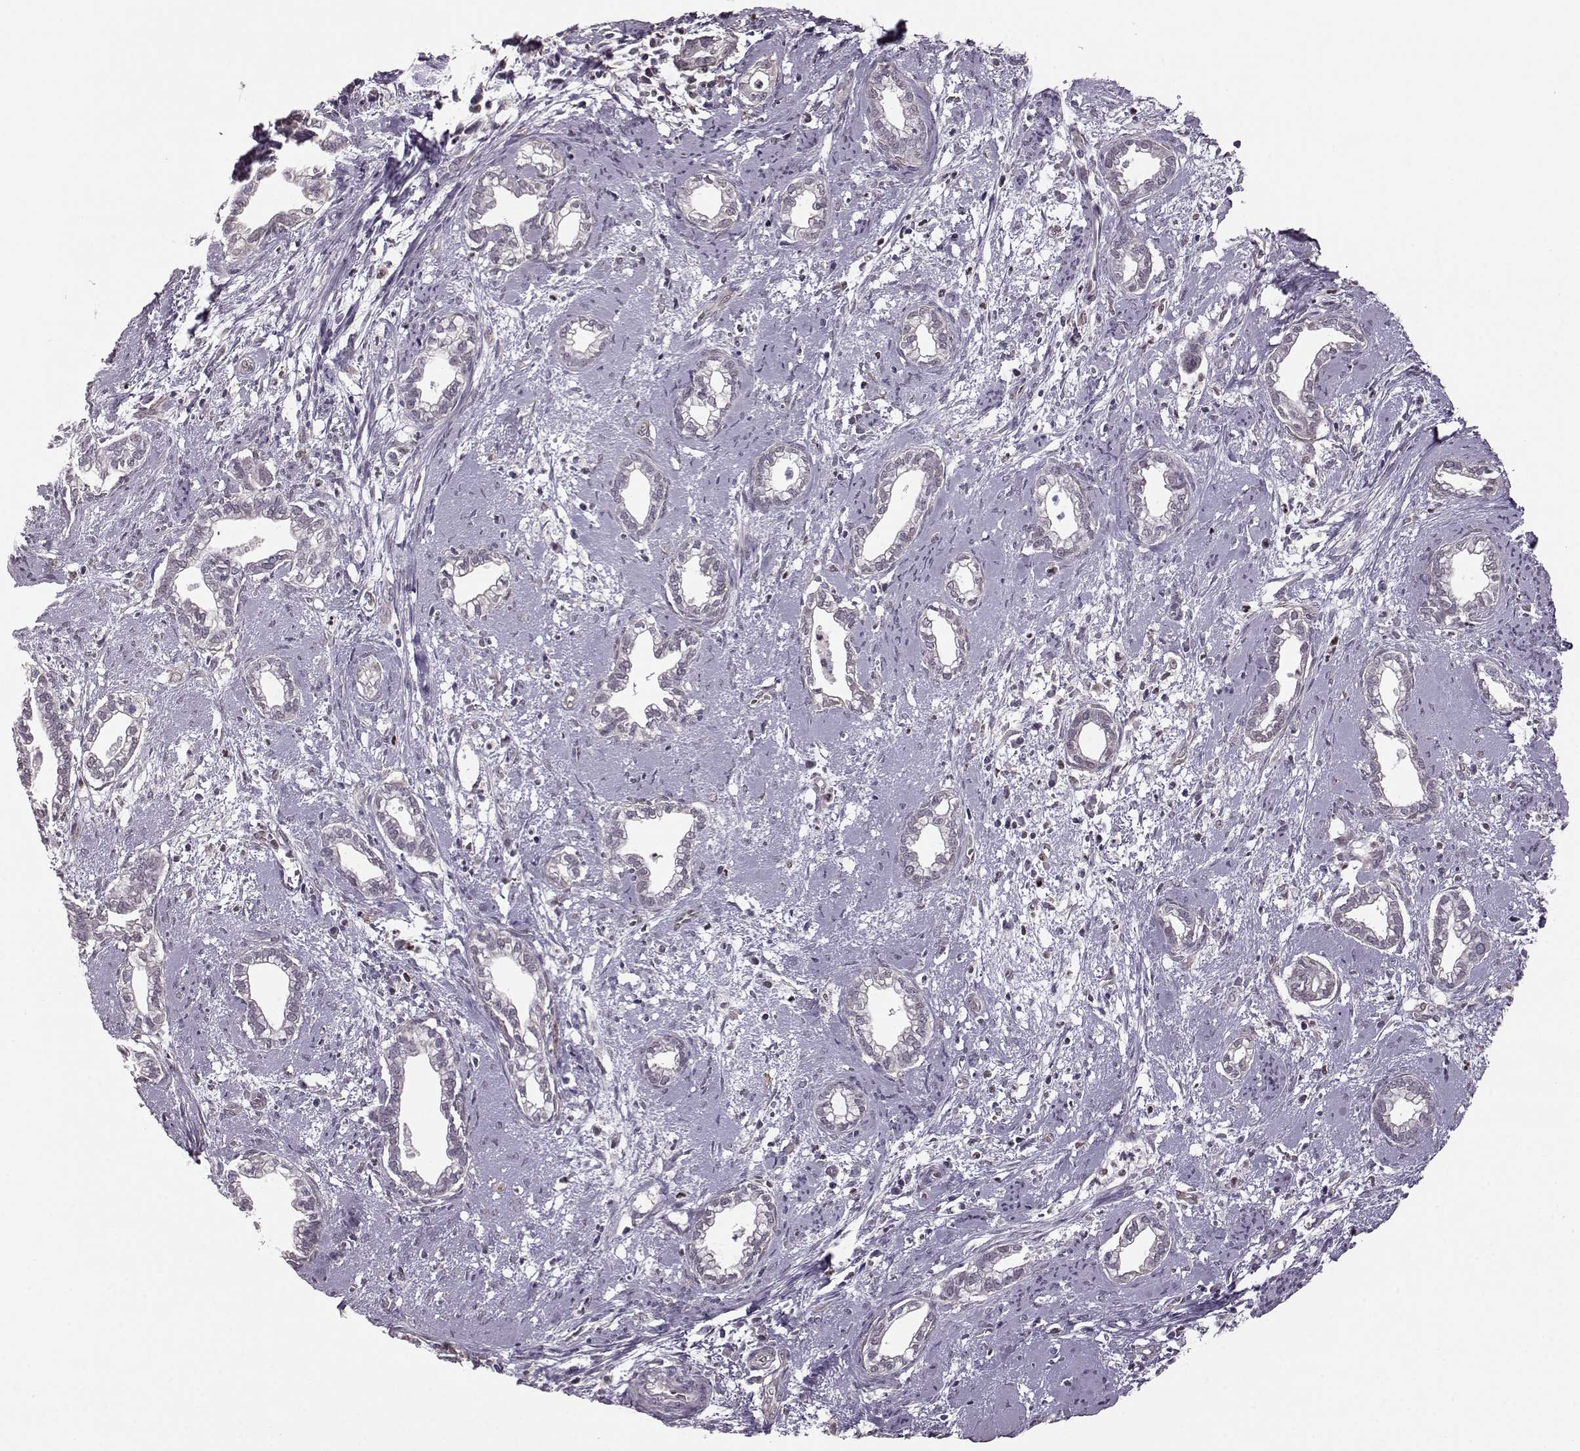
{"staining": {"intensity": "negative", "quantity": "none", "location": "none"}, "tissue": "cervical cancer", "cell_type": "Tumor cells", "image_type": "cancer", "snomed": [{"axis": "morphology", "description": "Adenocarcinoma, NOS"}, {"axis": "topography", "description": "Cervix"}], "caption": "This is an immunohistochemistry histopathology image of human cervical adenocarcinoma. There is no staining in tumor cells.", "gene": "KLF6", "patient": {"sex": "female", "age": 62}}